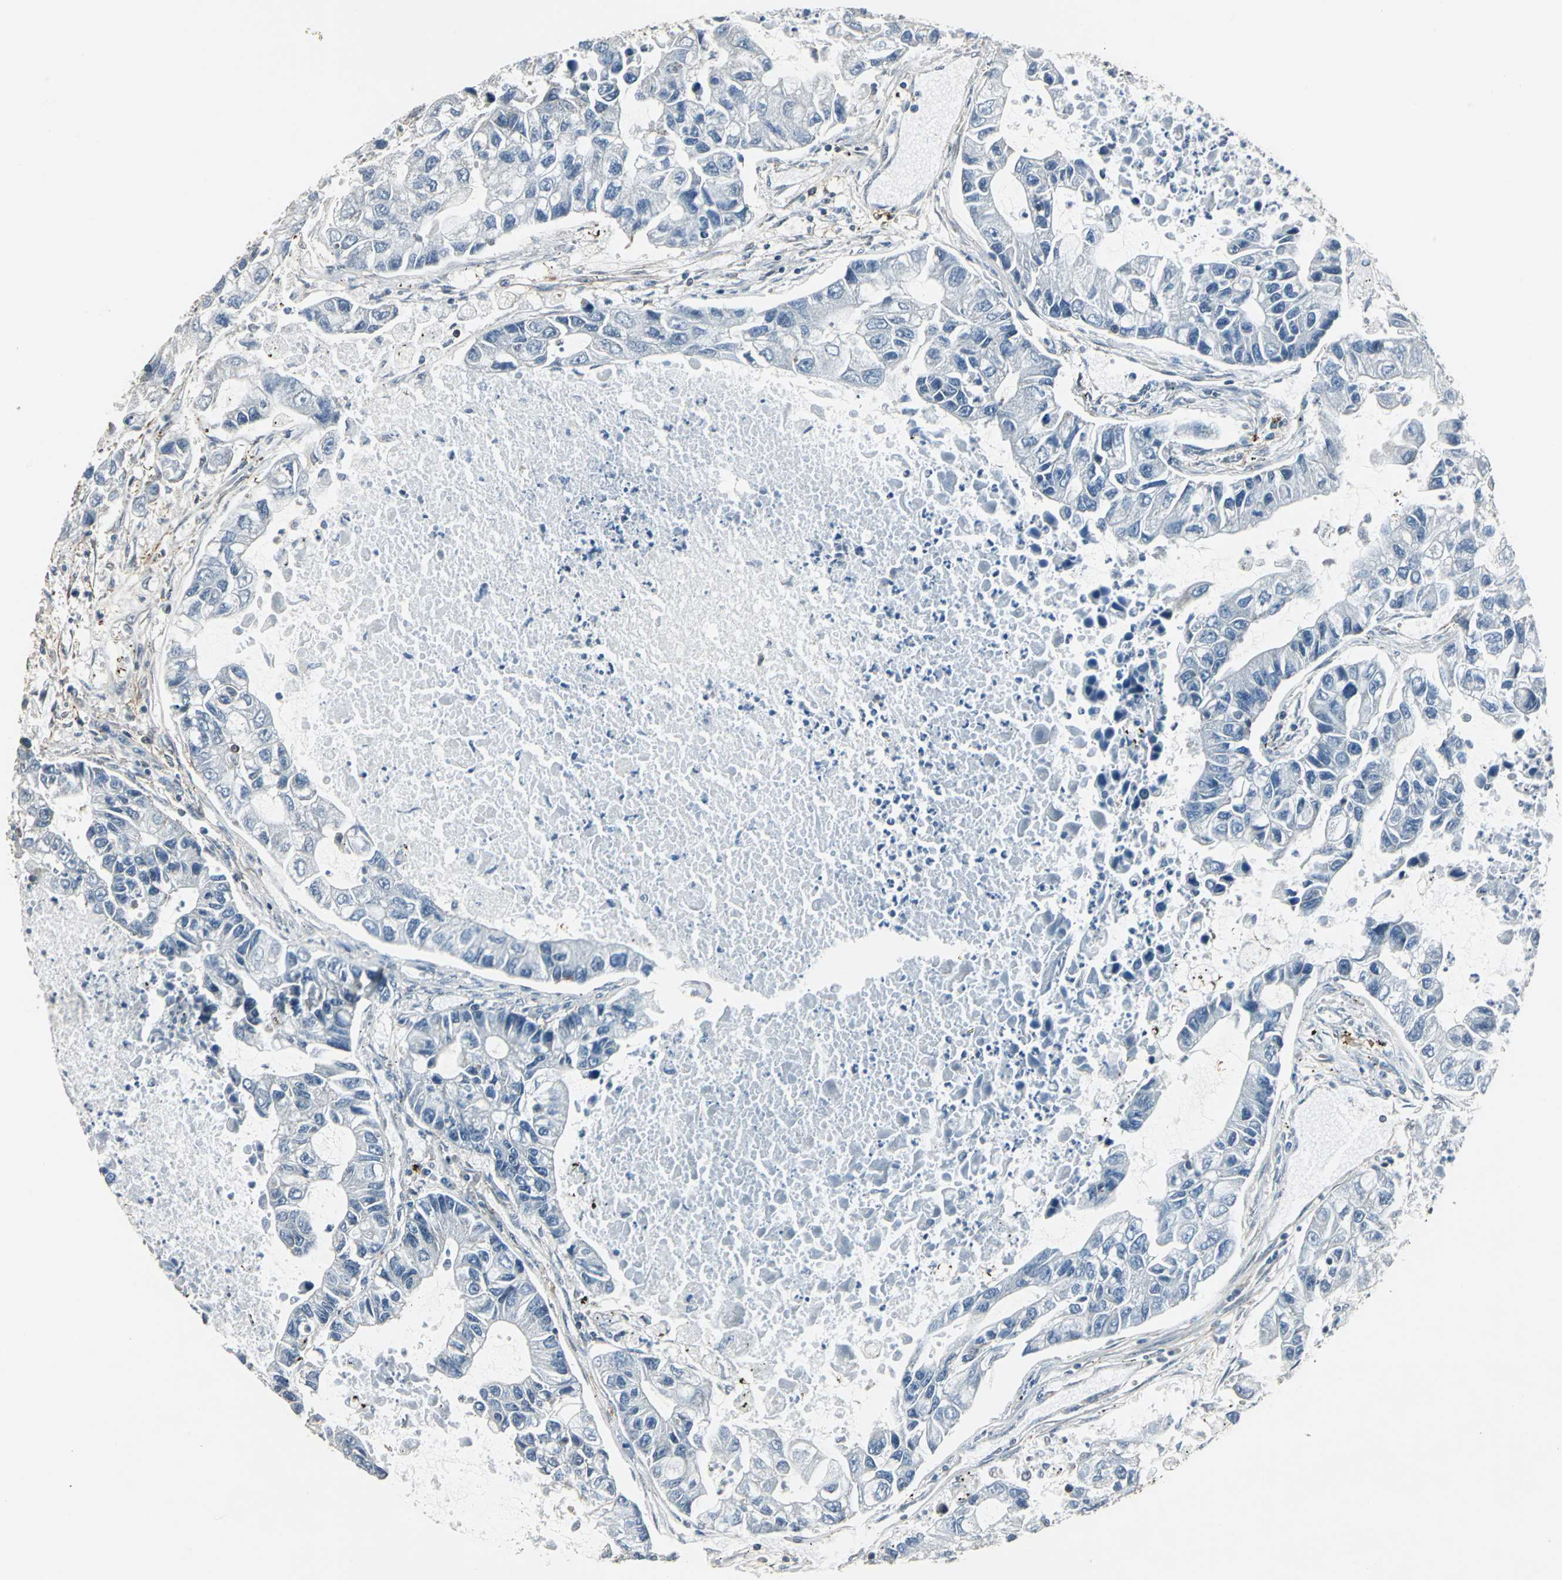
{"staining": {"intensity": "negative", "quantity": "none", "location": "none"}, "tissue": "lung cancer", "cell_type": "Tumor cells", "image_type": "cancer", "snomed": [{"axis": "morphology", "description": "Adenocarcinoma, NOS"}, {"axis": "topography", "description": "Lung"}], "caption": "A high-resolution micrograph shows IHC staining of adenocarcinoma (lung), which shows no significant expression in tumor cells. (DAB immunohistochemistry (IHC), high magnification).", "gene": "DNAJB4", "patient": {"sex": "female", "age": 51}}